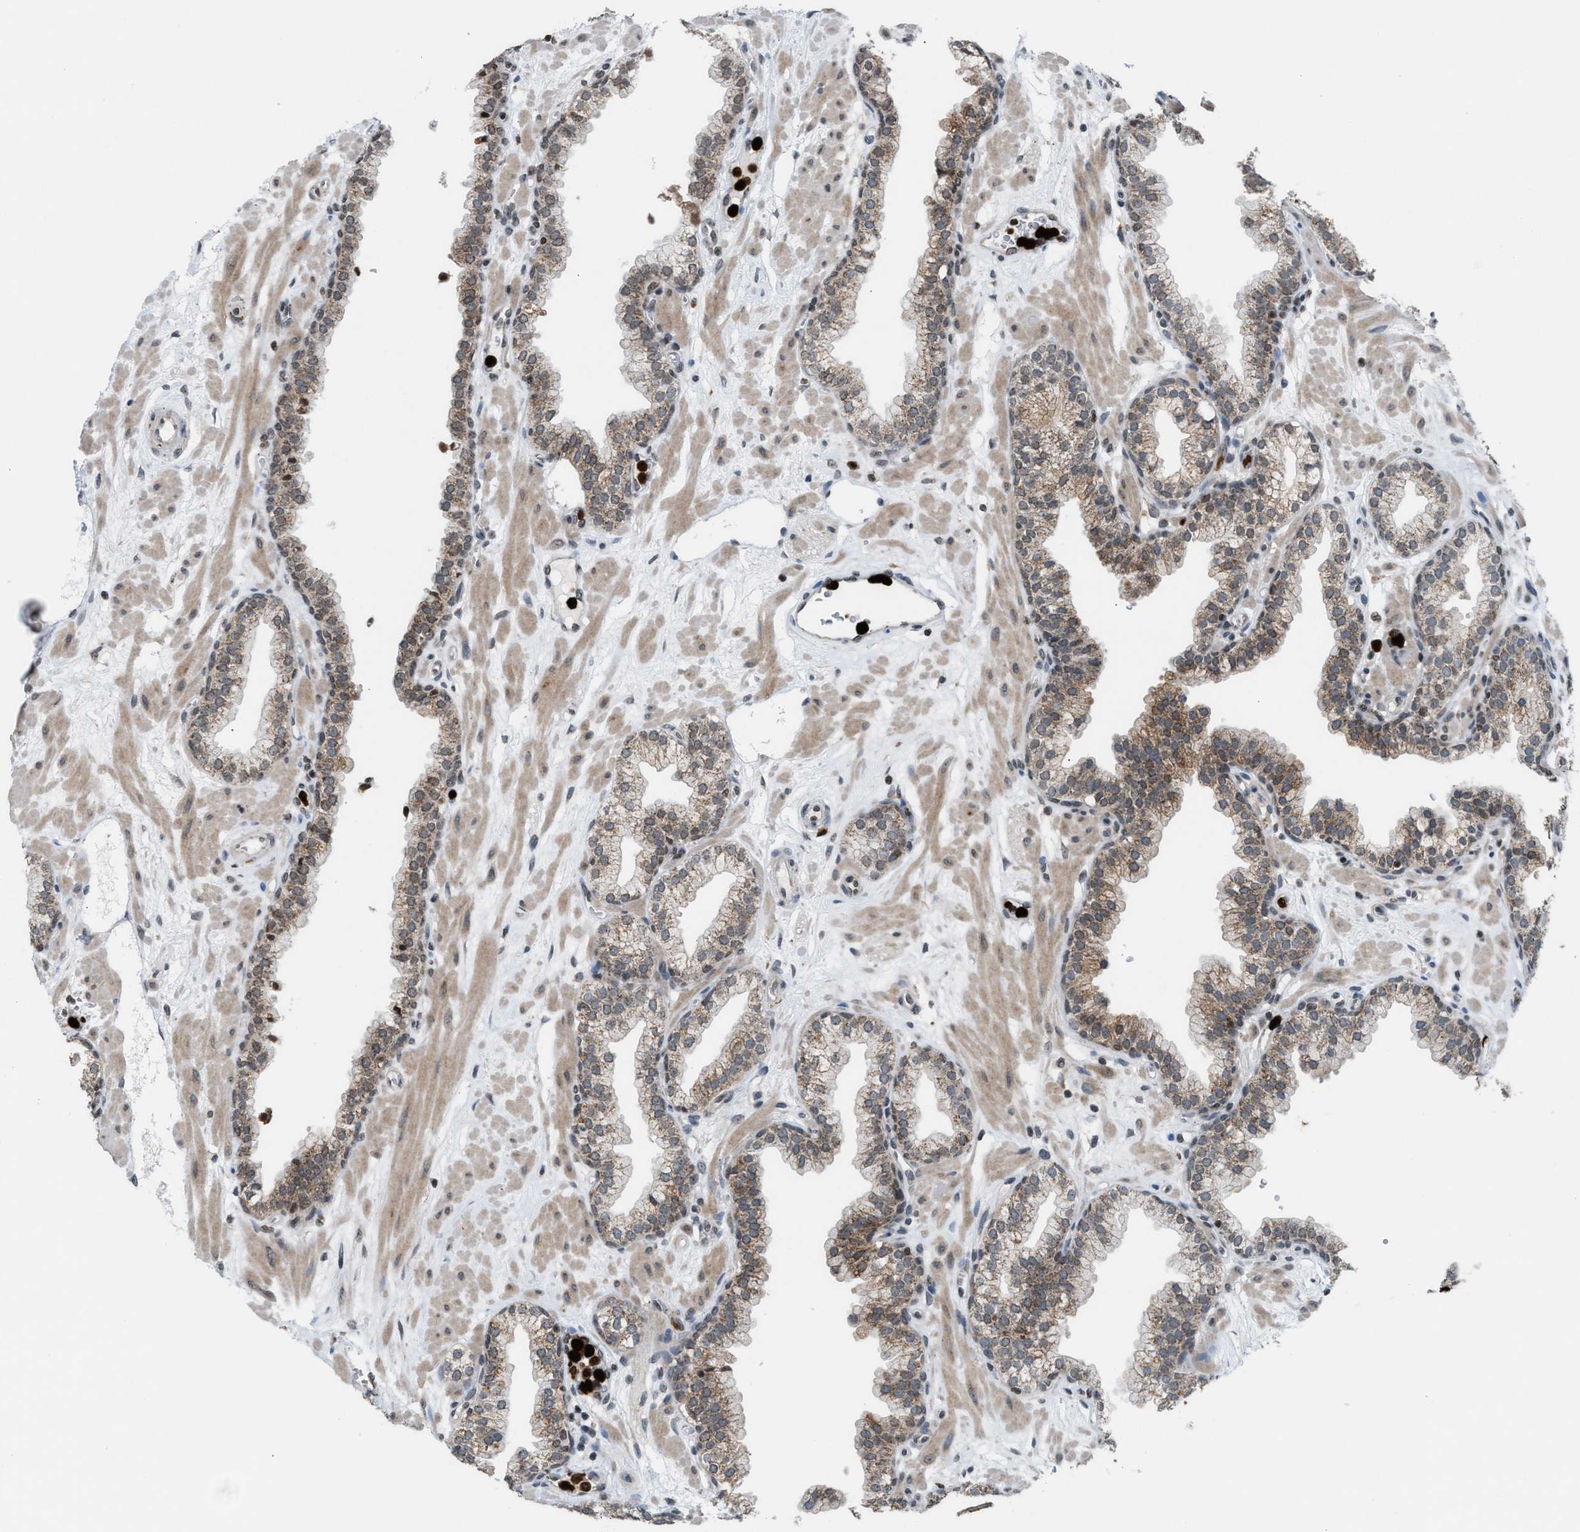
{"staining": {"intensity": "moderate", "quantity": "25%-75%", "location": "cytoplasmic/membranous"}, "tissue": "prostate", "cell_type": "Glandular cells", "image_type": "normal", "snomed": [{"axis": "morphology", "description": "Normal tissue, NOS"}, {"axis": "morphology", "description": "Urothelial carcinoma, Low grade"}, {"axis": "topography", "description": "Urinary bladder"}, {"axis": "topography", "description": "Prostate"}], "caption": "A high-resolution image shows IHC staining of unremarkable prostate, which demonstrates moderate cytoplasmic/membranous expression in approximately 25%-75% of glandular cells. Ihc stains the protein in brown and the nuclei are stained blue.", "gene": "PRUNE2", "patient": {"sex": "male", "age": 60}}